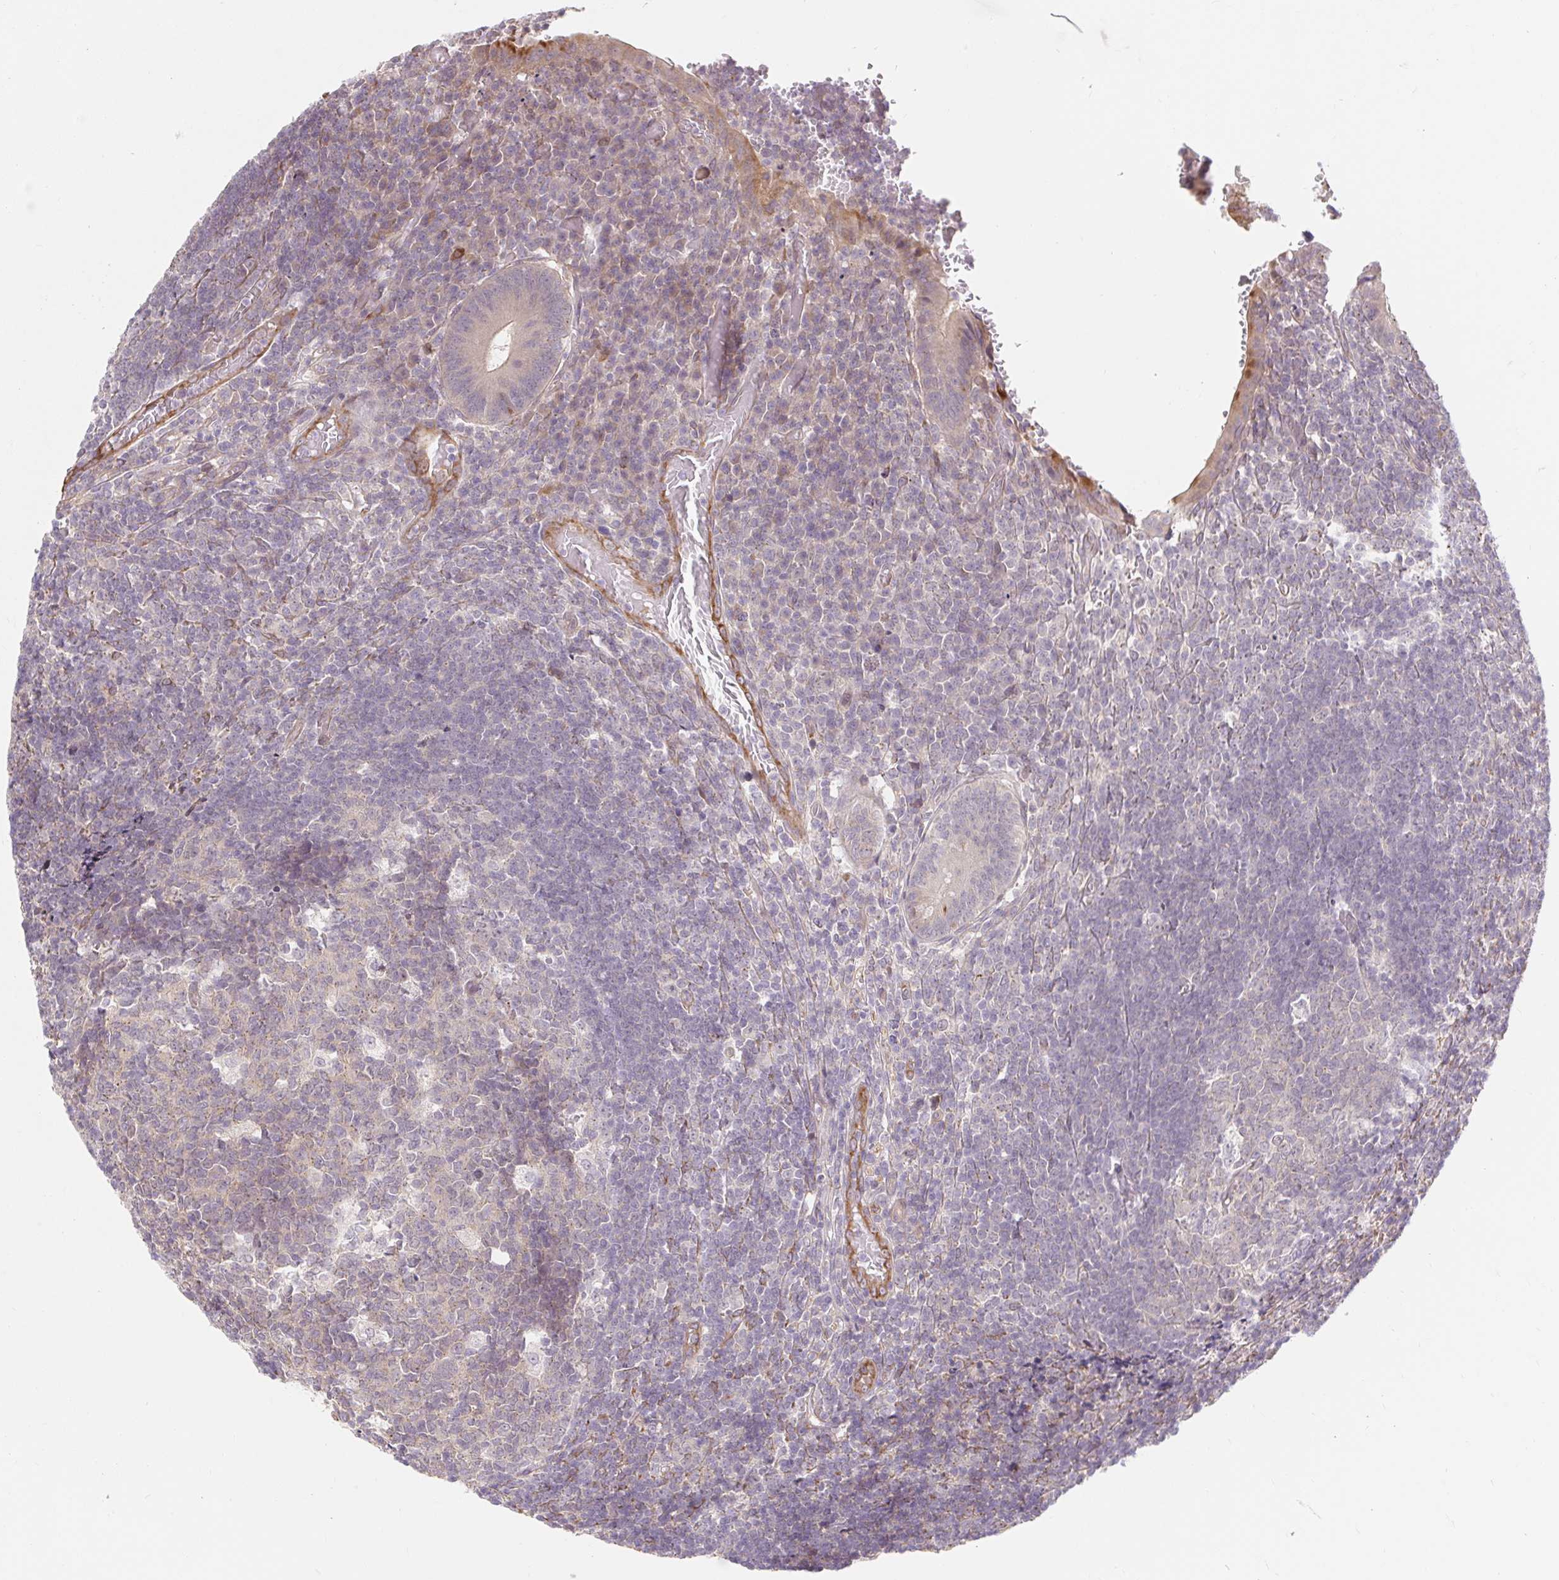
{"staining": {"intensity": "moderate", "quantity": ">75%", "location": "cytoplasmic/membranous"}, "tissue": "appendix", "cell_type": "Glandular cells", "image_type": "normal", "snomed": [{"axis": "morphology", "description": "Normal tissue, NOS"}, {"axis": "topography", "description": "Appendix"}], "caption": "IHC micrograph of unremarkable appendix stained for a protein (brown), which exhibits medium levels of moderate cytoplasmic/membranous staining in about >75% of glandular cells.", "gene": "LYPD5", "patient": {"sex": "male", "age": 18}}